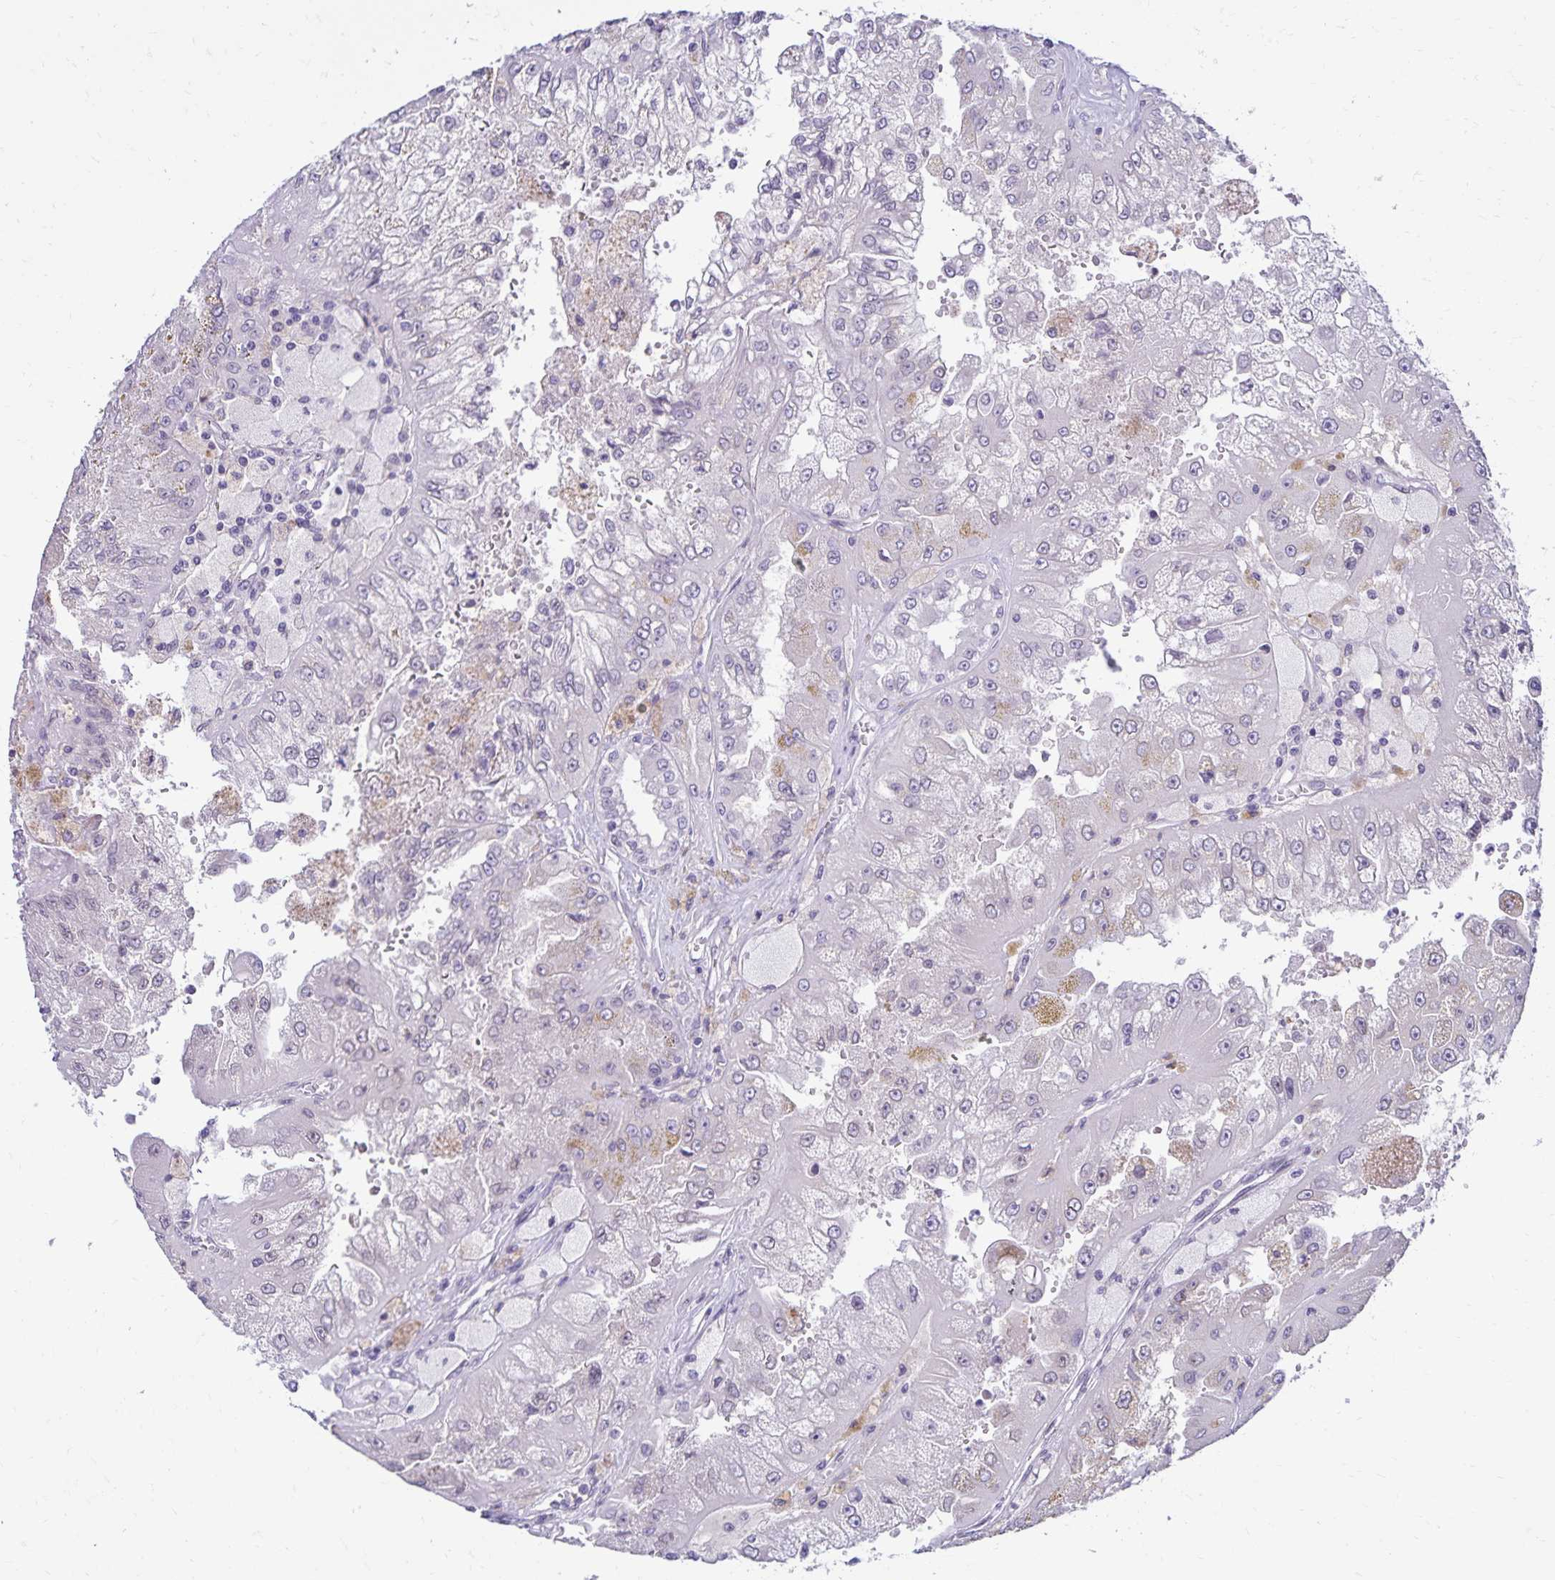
{"staining": {"intensity": "negative", "quantity": "none", "location": "none"}, "tissue": "renal cancer", "cell_type": "Tumor cells", "image_type": "cancer", "snomed": [{"axis": "morphology", "description": "Adenocarcinoma, NOS"}, {"axis": "topography", "description": "Kidney"}], "caption": "An immunohistochemistry (IHC) image of renal cancer (adenocarcinoma) is shown. There is no staining in tumor cells of renal cancer (adenocarcinoma).", "gene": "FAM166C", "patient": {"sex": "male", "age": 58}}